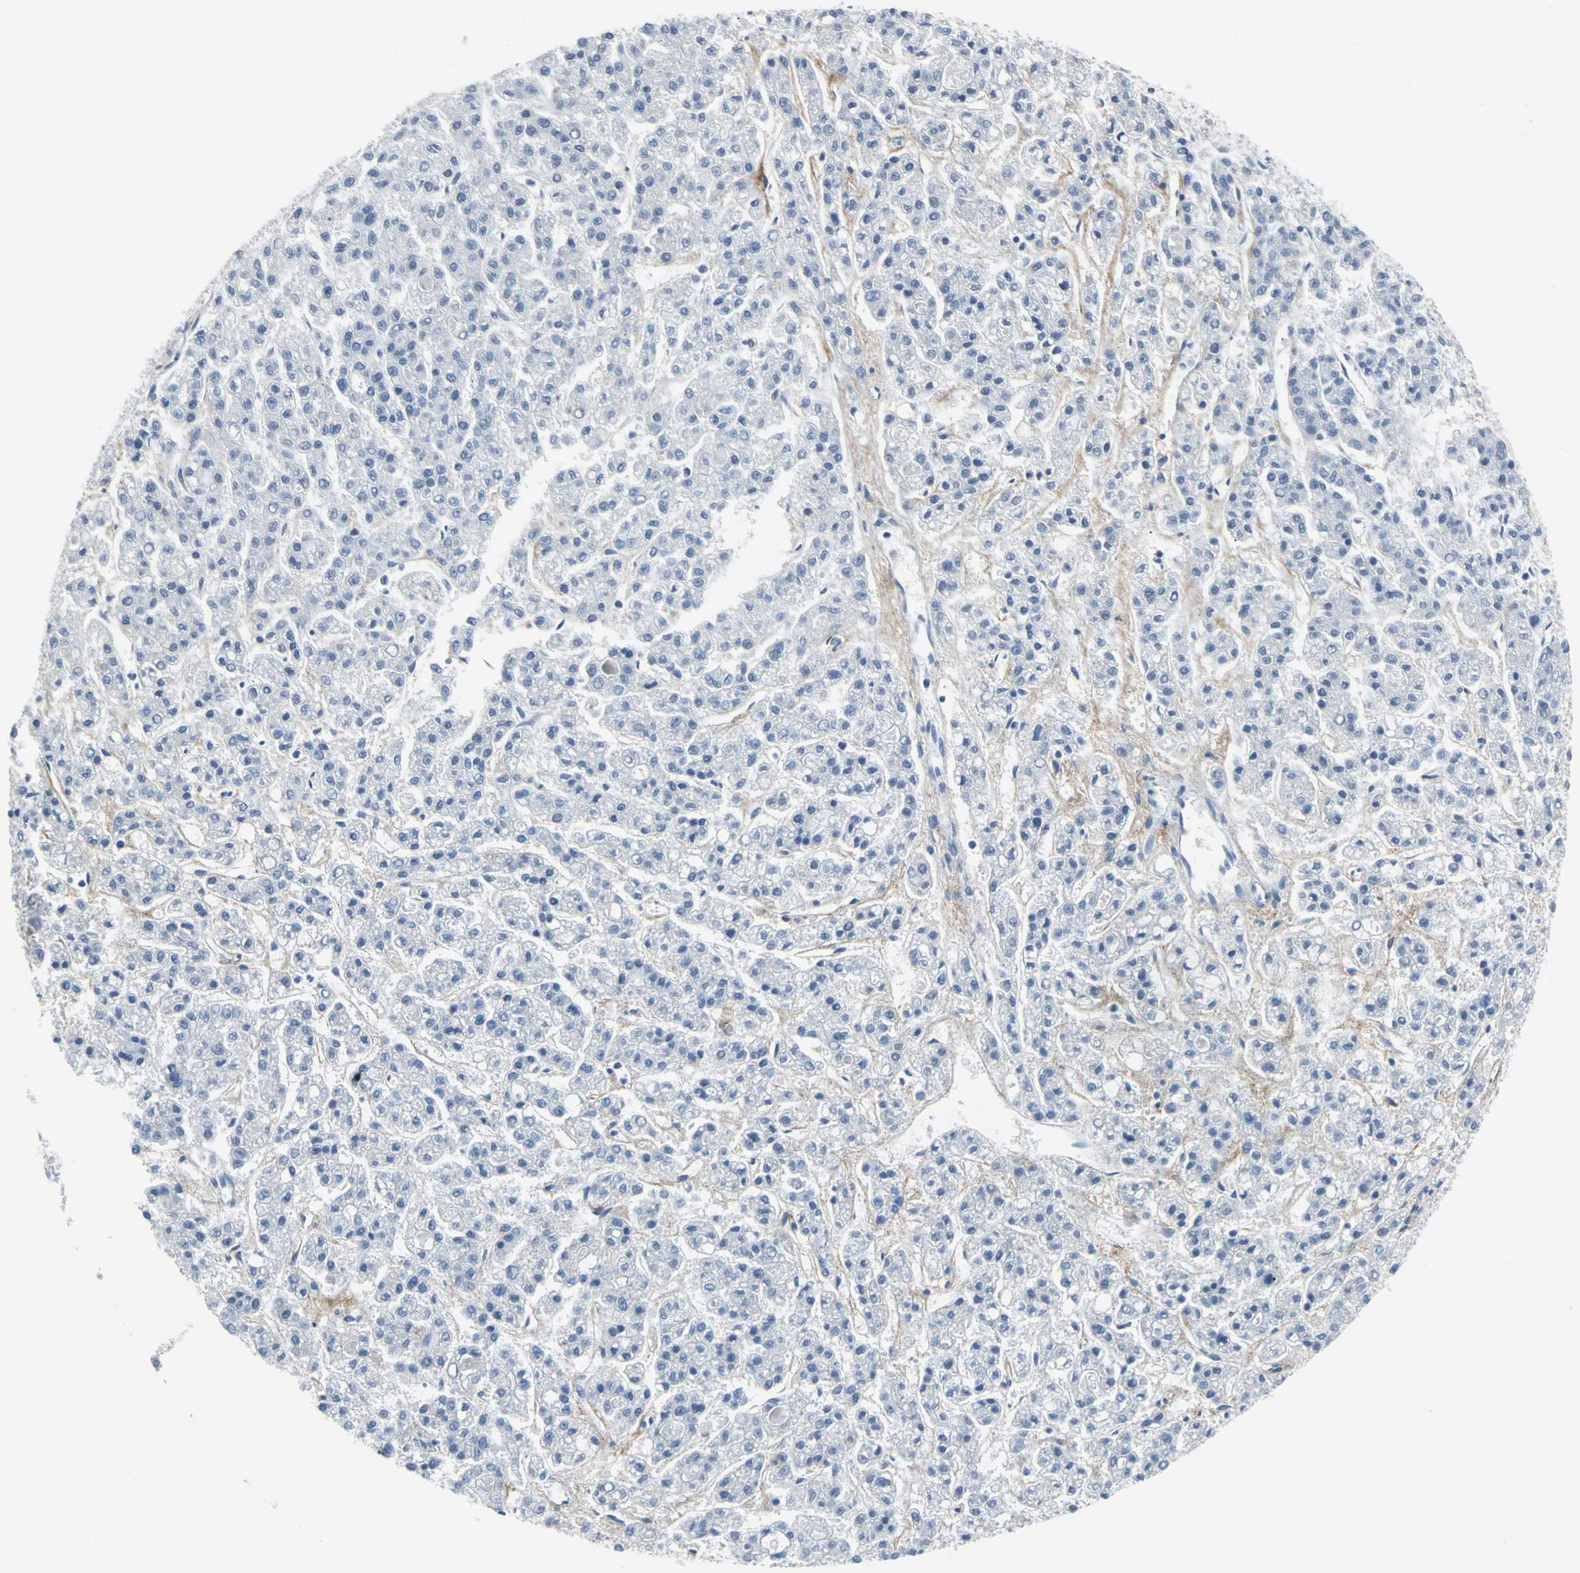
{"staining": {"intensity": "negative", "quantity": "none", "location": "none"}, "tissue": "liver cancer", "cell_type": "Tumor cells", "image_type": "cancer", "snomed": [{"axis": "morphology", "description": "Carcinoma, Hepatocellular, NOS"}, {"axis": "topography", "description": "Liver"}], "caption": "Liver cancer was stained to show a protein in brown. There is no significant expression in tumor cells.", "gene": "ZNF415", "patient": {"sex": "male", "age": 70}}